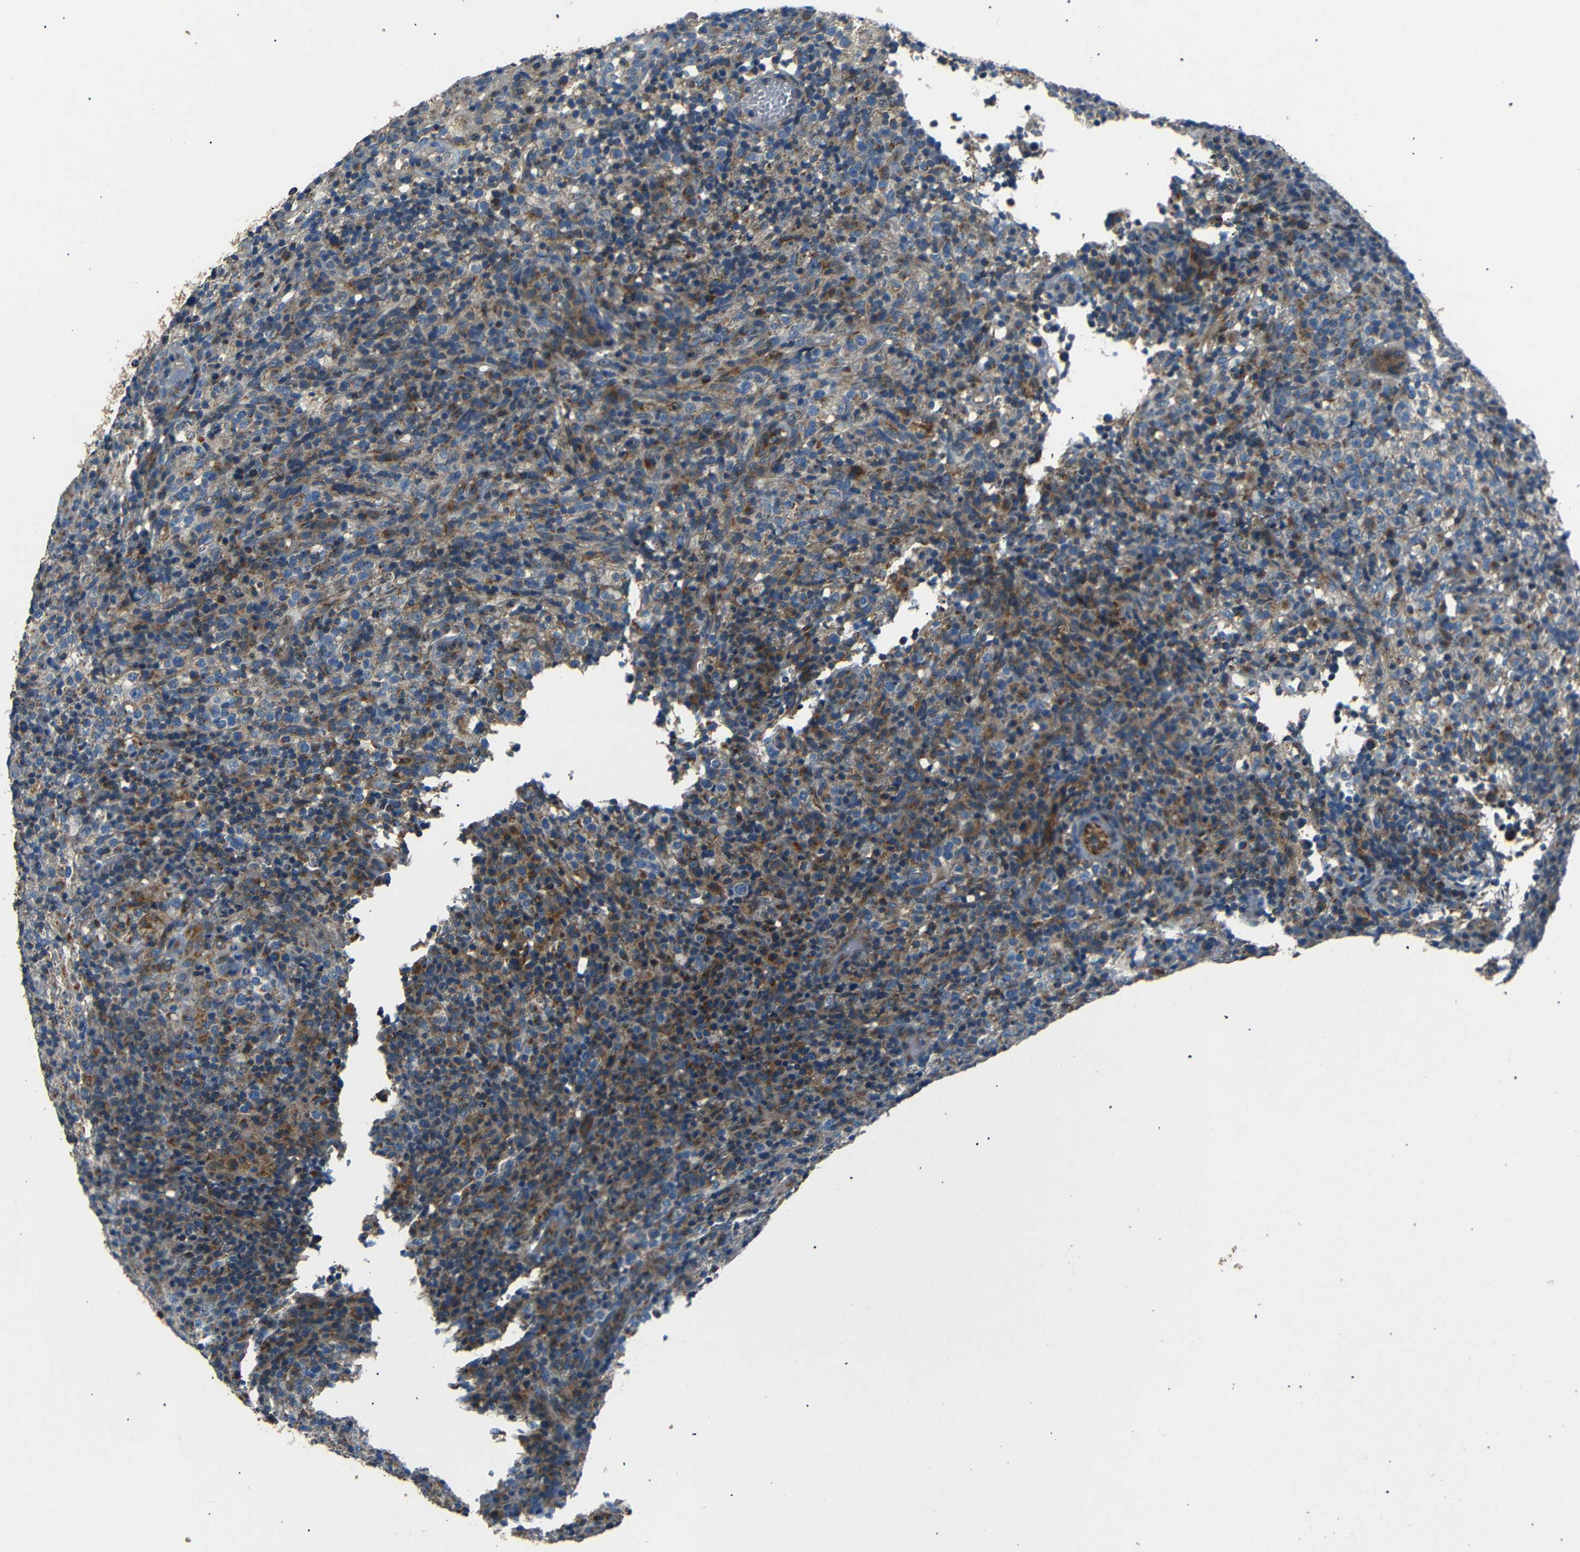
{"staining": {"intensity": "moderate", "quantity": ">75%", "location": "cytoplasmic/membranous"}, "tissue": "lymphoma", "cell_type": "Tumor cells", "image_type": "cancer", "snomed": [{"axis": "morphology", "description": "Malignant lymphoma, non-Hodgkin's type, High grade"}, {"axis": "topography", "description": "Lymph node"}], "caption": "Lymphoma stained with IHC demonstrates moderate cytoplasmic/membranous positivity in about >75% of tumor cells. The protein of interest is shown in brown color, while the nuclei are stained blue.", "gene": "NETO2", "patient": {"sex": "female", "age": 76}}